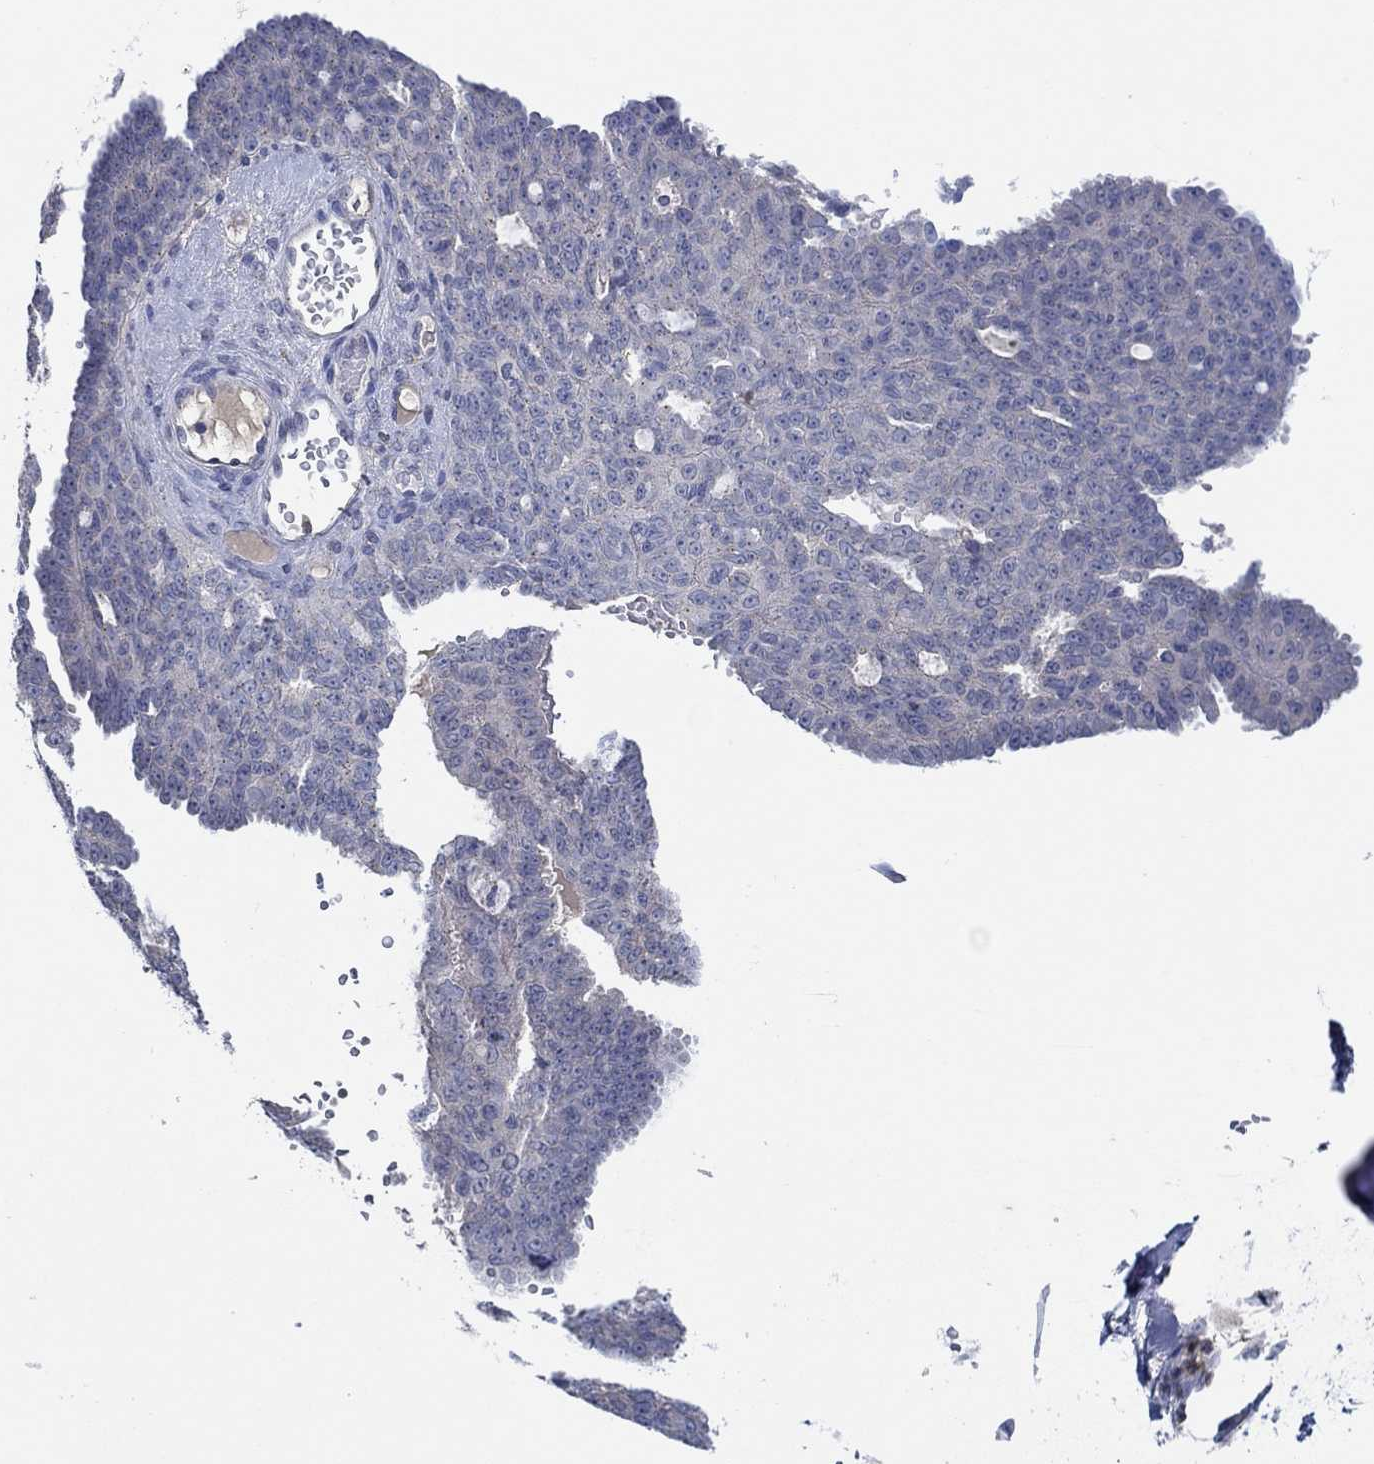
{"staining": {"intensity": "negative", "quantity": "none", "location": "none"}, "tissue": "ovarian cancer", "cell_type": "Tumor cells", "image_type": "cancer", "snomed": [{"axis": "morphology", "description": "Cystadenocarcinoma, serous, NOS"}, {"axis": "topography", "description": "Ovary"}], "caption": "Immunohistochemistry (IHC) micrograph of neoplastic tissue: ovarian cancer stained with DAB exhibits no significant protein expression in tumor cells.", "gene": "CPM", "patient": {"sex": "female", "age": 71}}